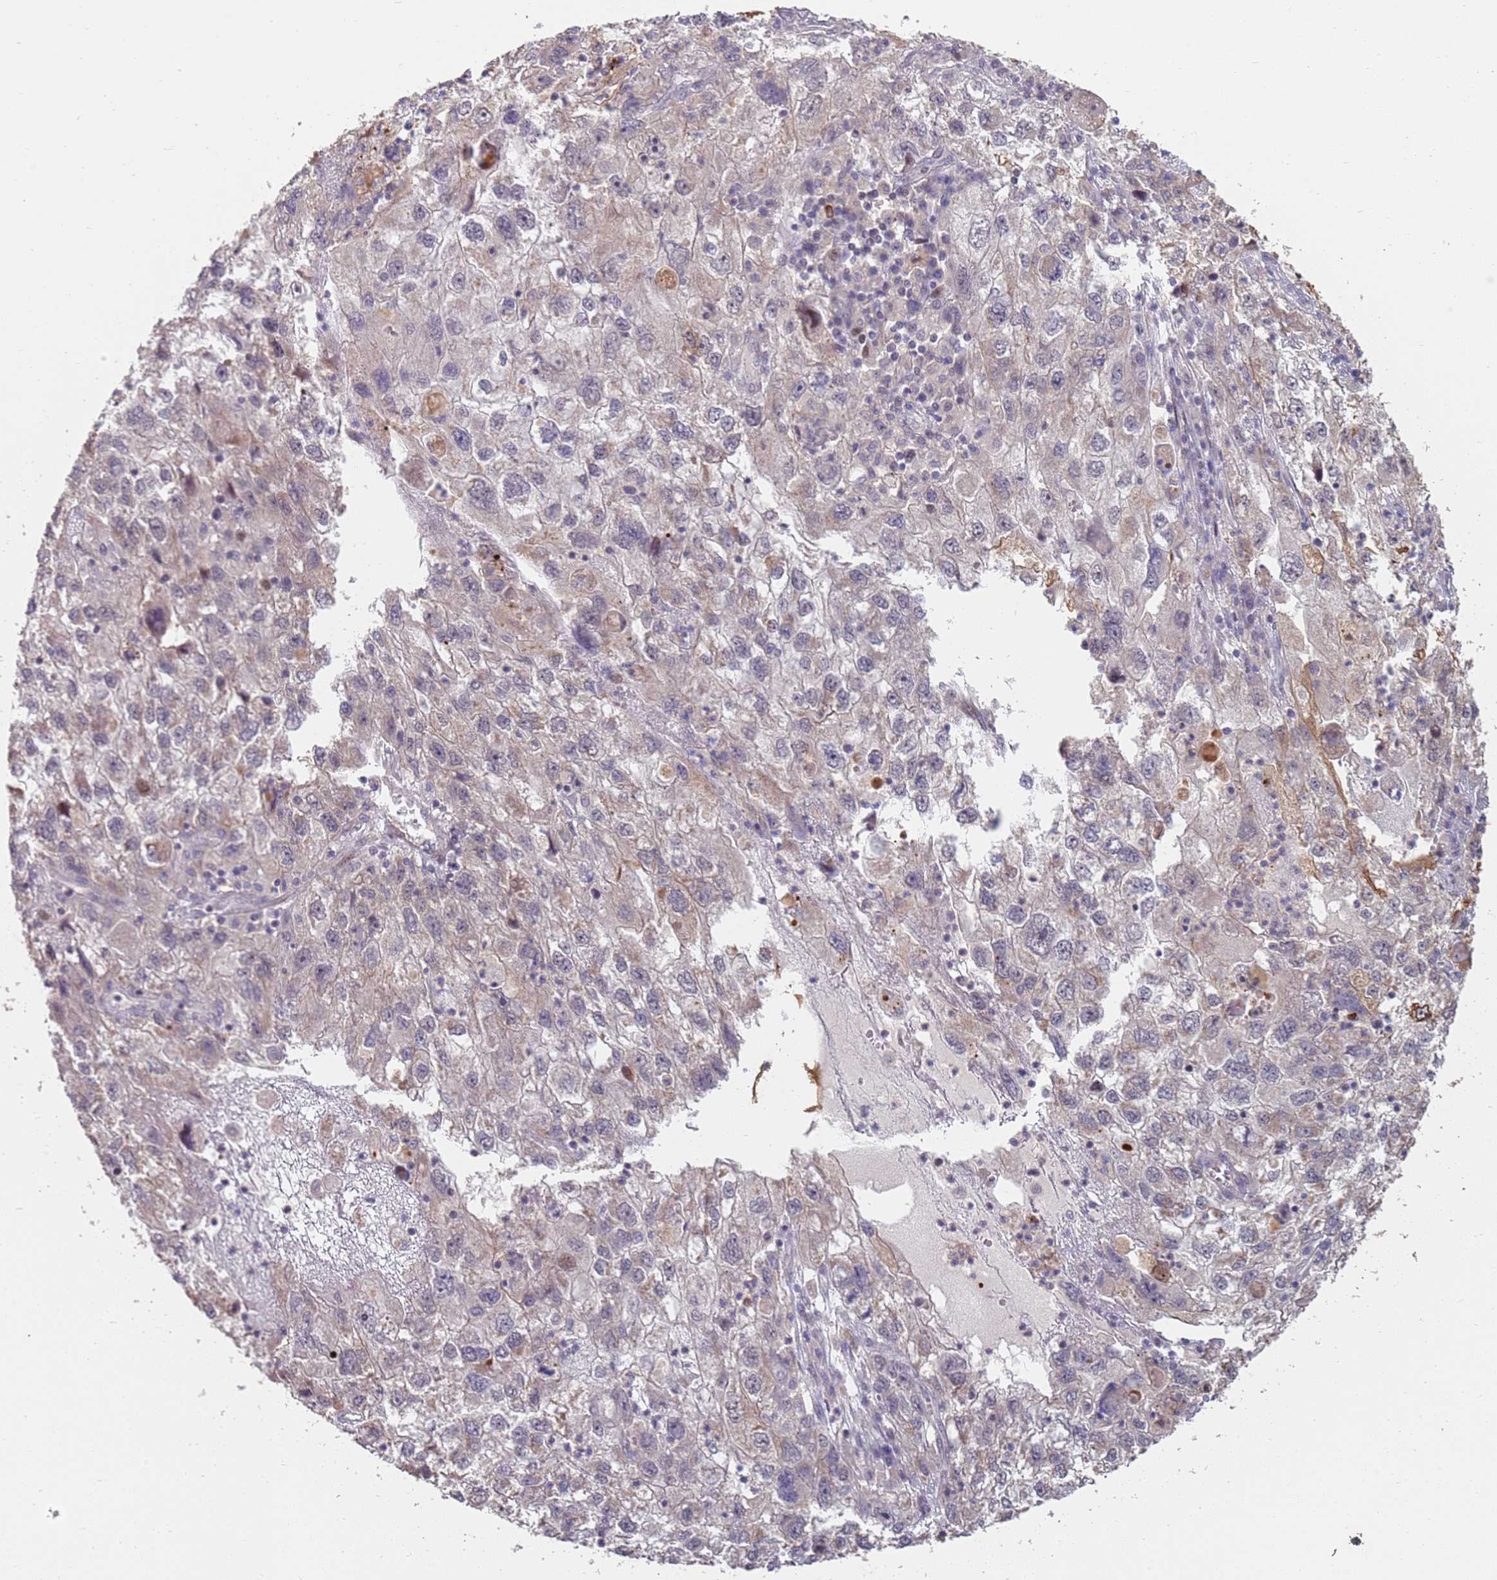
{"staining": {"intensity": "negative", "quantity": "none", "location": "none"}, "tissue": "endometrial cancer", "cell_type": "Tumor cells", "image_type": "cancer", "snomed": [{"axis": "morphology", "description": "Adenocarcinoma, NOS"}, {"axis": "topography", "description": "Endometrium"}], "caption": "A high-resolution histopathology image shows immunohistochemistry staining of endometrial cancer, which reveals no significant staining in tumor cells.", "gene": "MPEG1", "patient": {"sex": "female", "age": 49}}